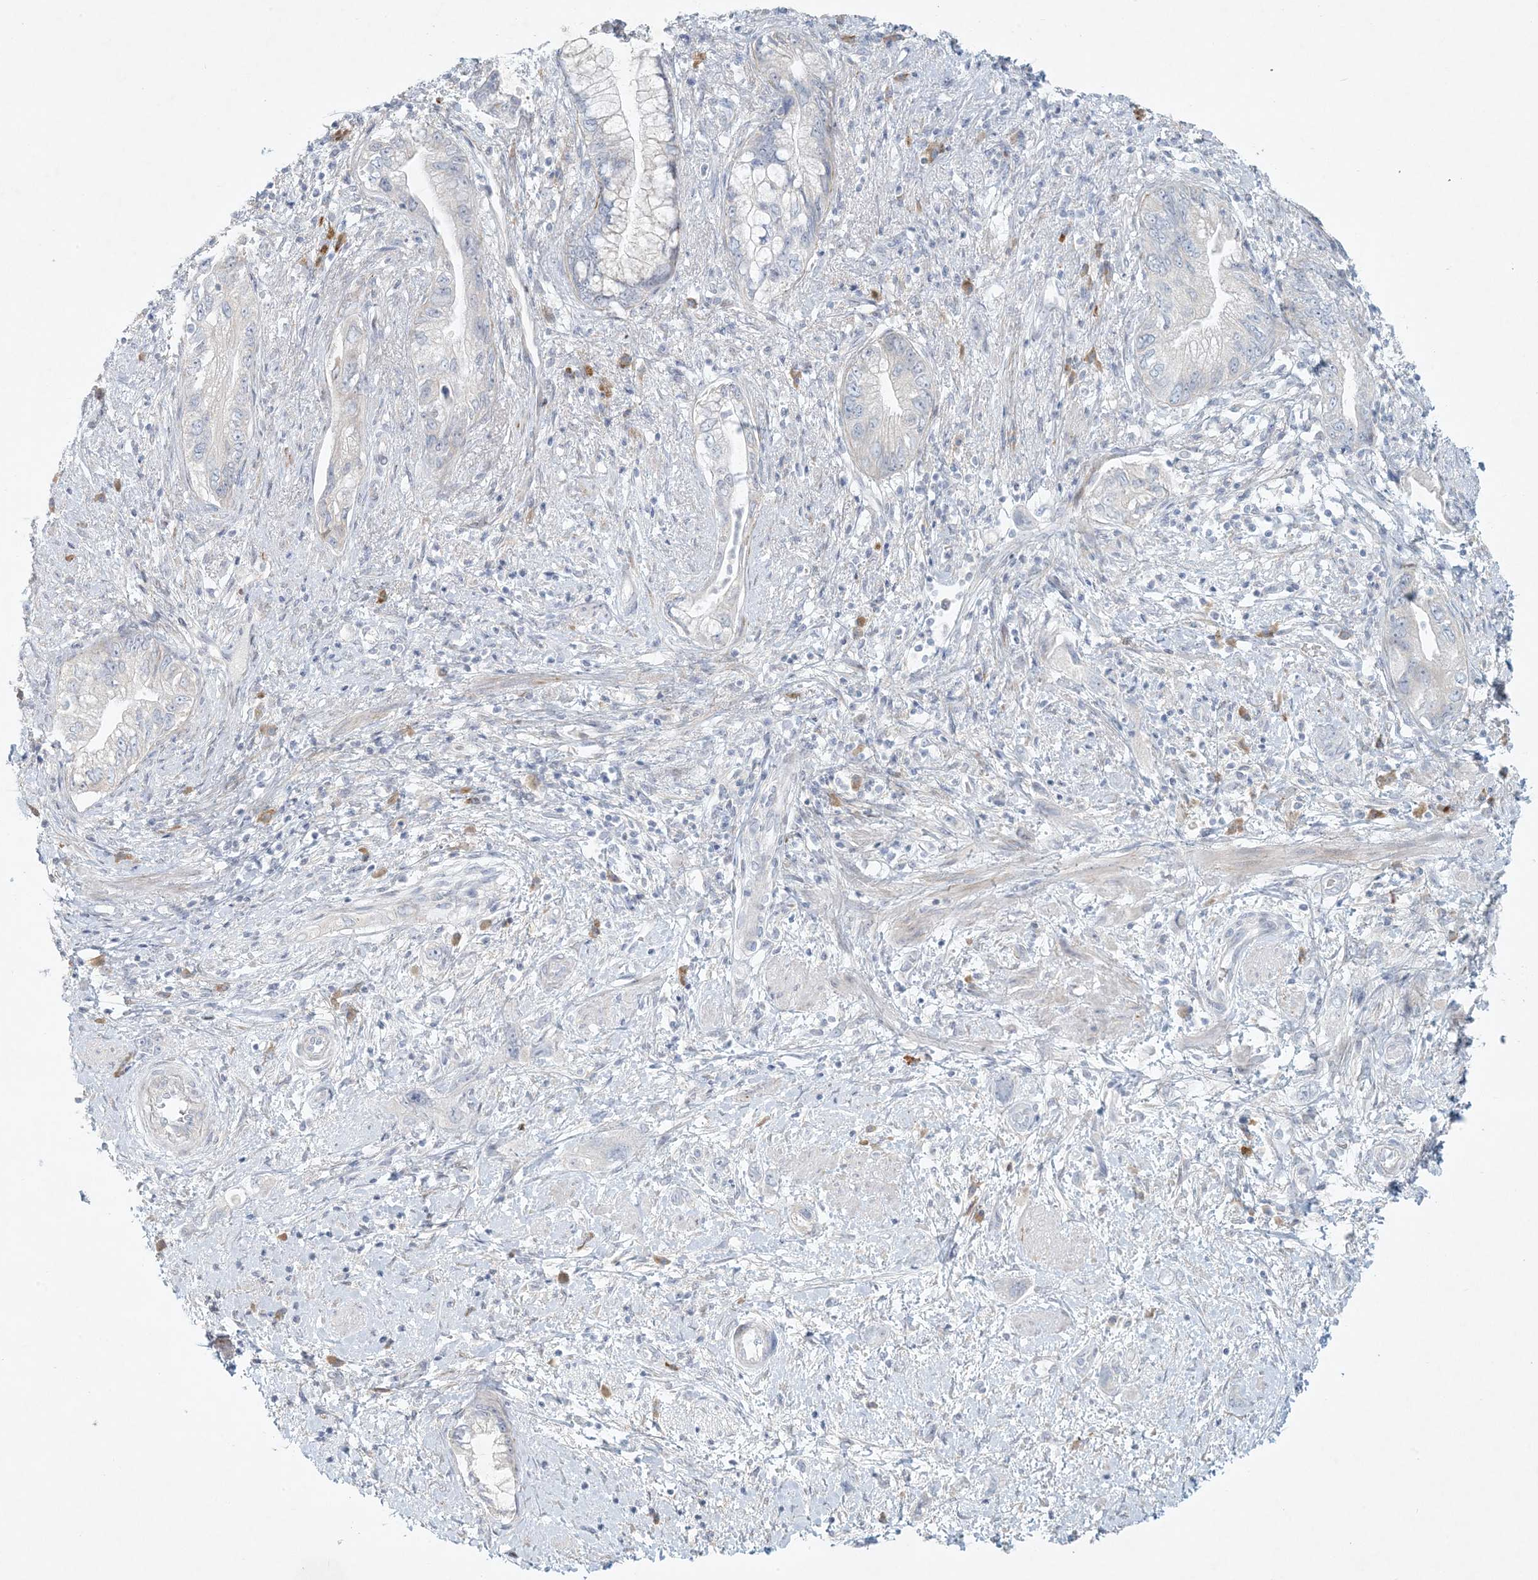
{"staining": {"intensity": "negative", "quantity": "none", "location": "none"}, "tissue": "pancreatic cancer", "cell_type": "Tumor cells", "image_type": "cancer", "snomed": [{"axis": "morphology", "description": "Adenocarcinoma, NOS"}, {"axis": "topography", "description": "Pancreas"}], "caption": "High power microscopy photomicrograph of an IHC photomicrograph of pancreatic cancer, revealing no significant expression in tumor cells. The staining is performed using DAB brown chromogen with nuclei counter-stained in using hematoxylin.", "gene": "ZNF385D", "patient": {"sex": "female", "age": 73}}